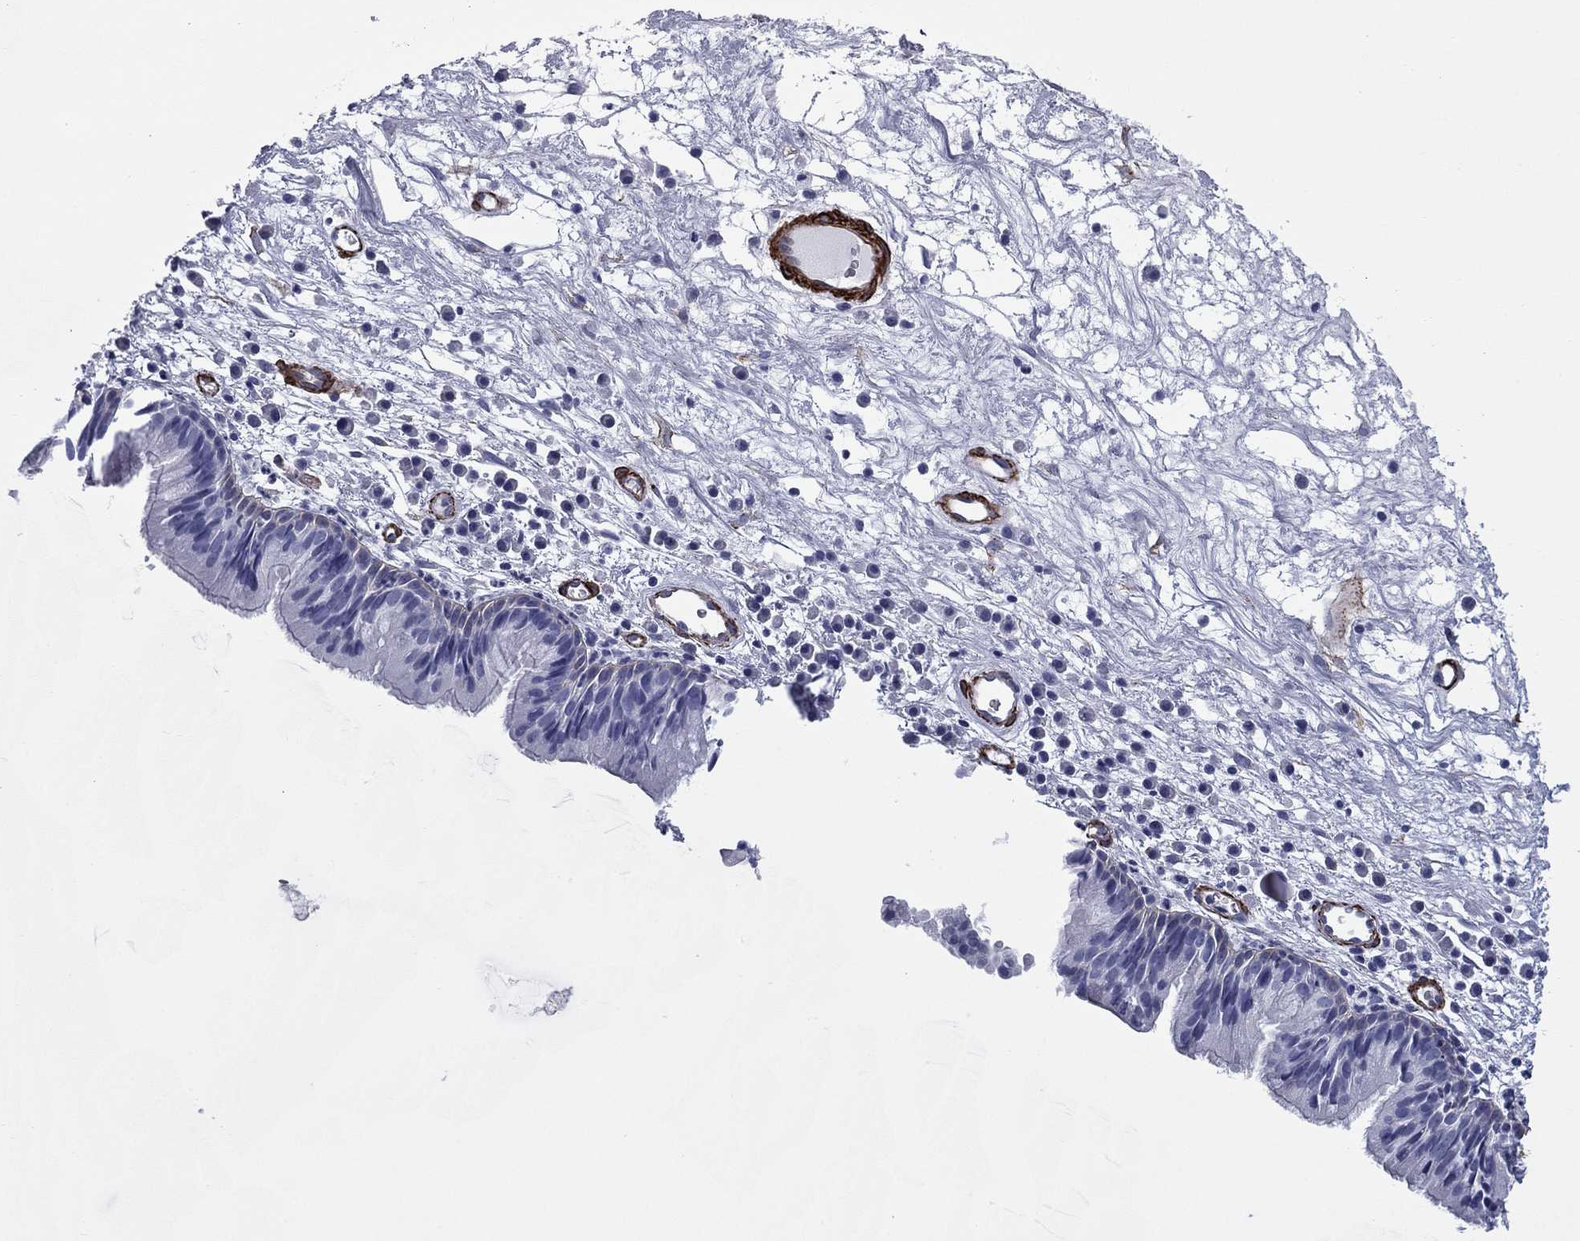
{"staining": {"intensity": "negative", "quantity": "none", "location": "none"}, "tissue": "nasopharynx", "cell_type": "Respiratory epithelial cells", "image_type": "normal", "snomed": [{"axis": "morphology", "description": "Normal tissue, NOS"}, {"axis": "topography", "description": "Nasopharynx"}], "caption": "A high-resolution histopathology image shows IHC staining of normal nasopharynx, which shows no significant positivity in respiratory epithelial cells.", "gene": "CAVIN3", "patient": {"sex": "male", "age": 69}}